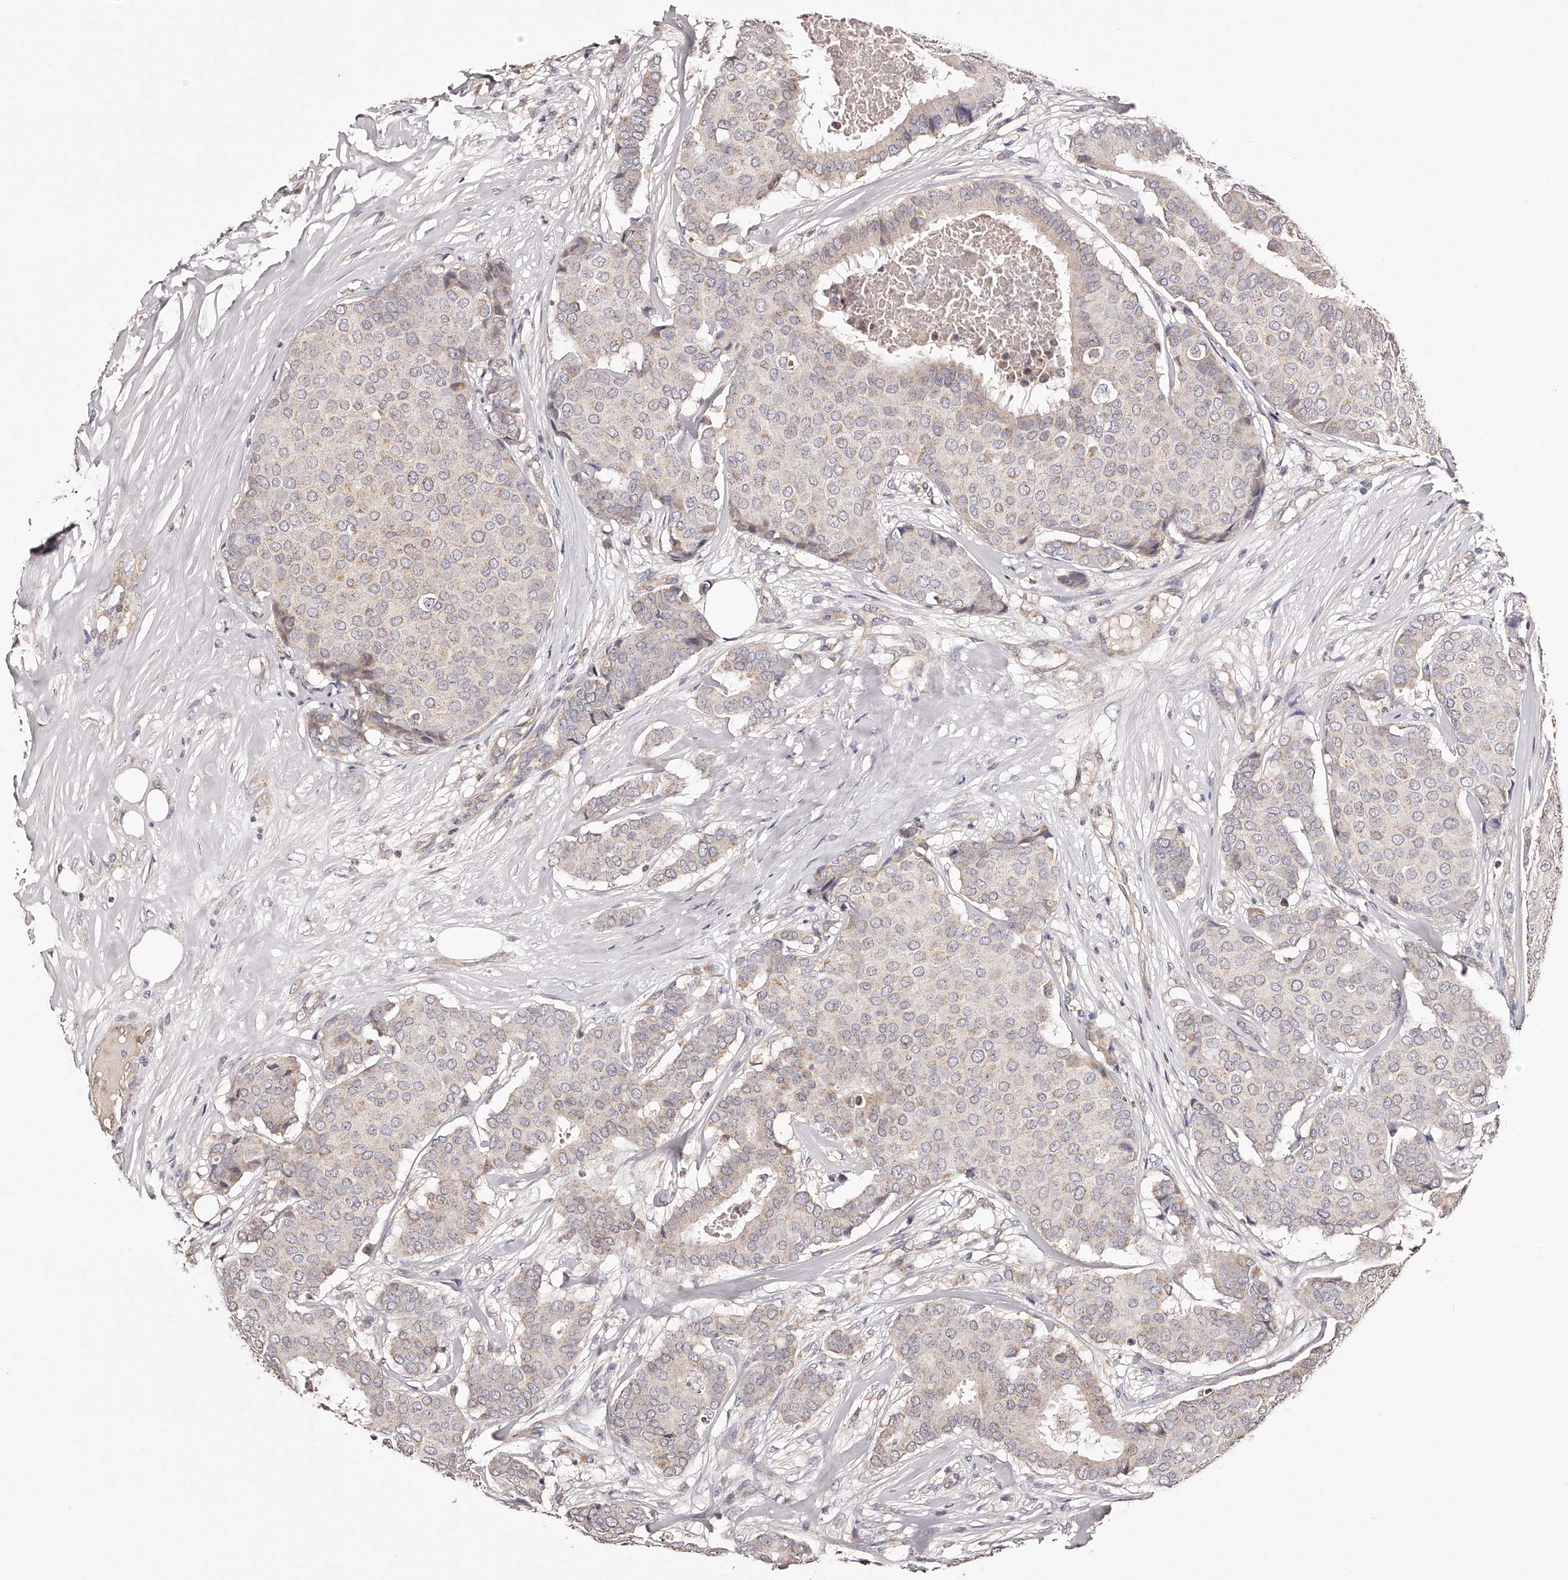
{"staining": {"intensity": "weak", "quantity": "<25%", "location": "cytoplasmic/membranous"}, "tissue": "breast cancer", "cell_type": "Tumor cells", "image_type": "cancer", "snomed": [{"axis": "morphology", "description": "Duct carcinoma"}, {"axis": "topography", "description": "Breast"}], "caption": "There is no significant expression in tumor cells of breast intraductal carcinoma.", "gene": "USP21", "patient": {"sex": "female", "age": 75}}